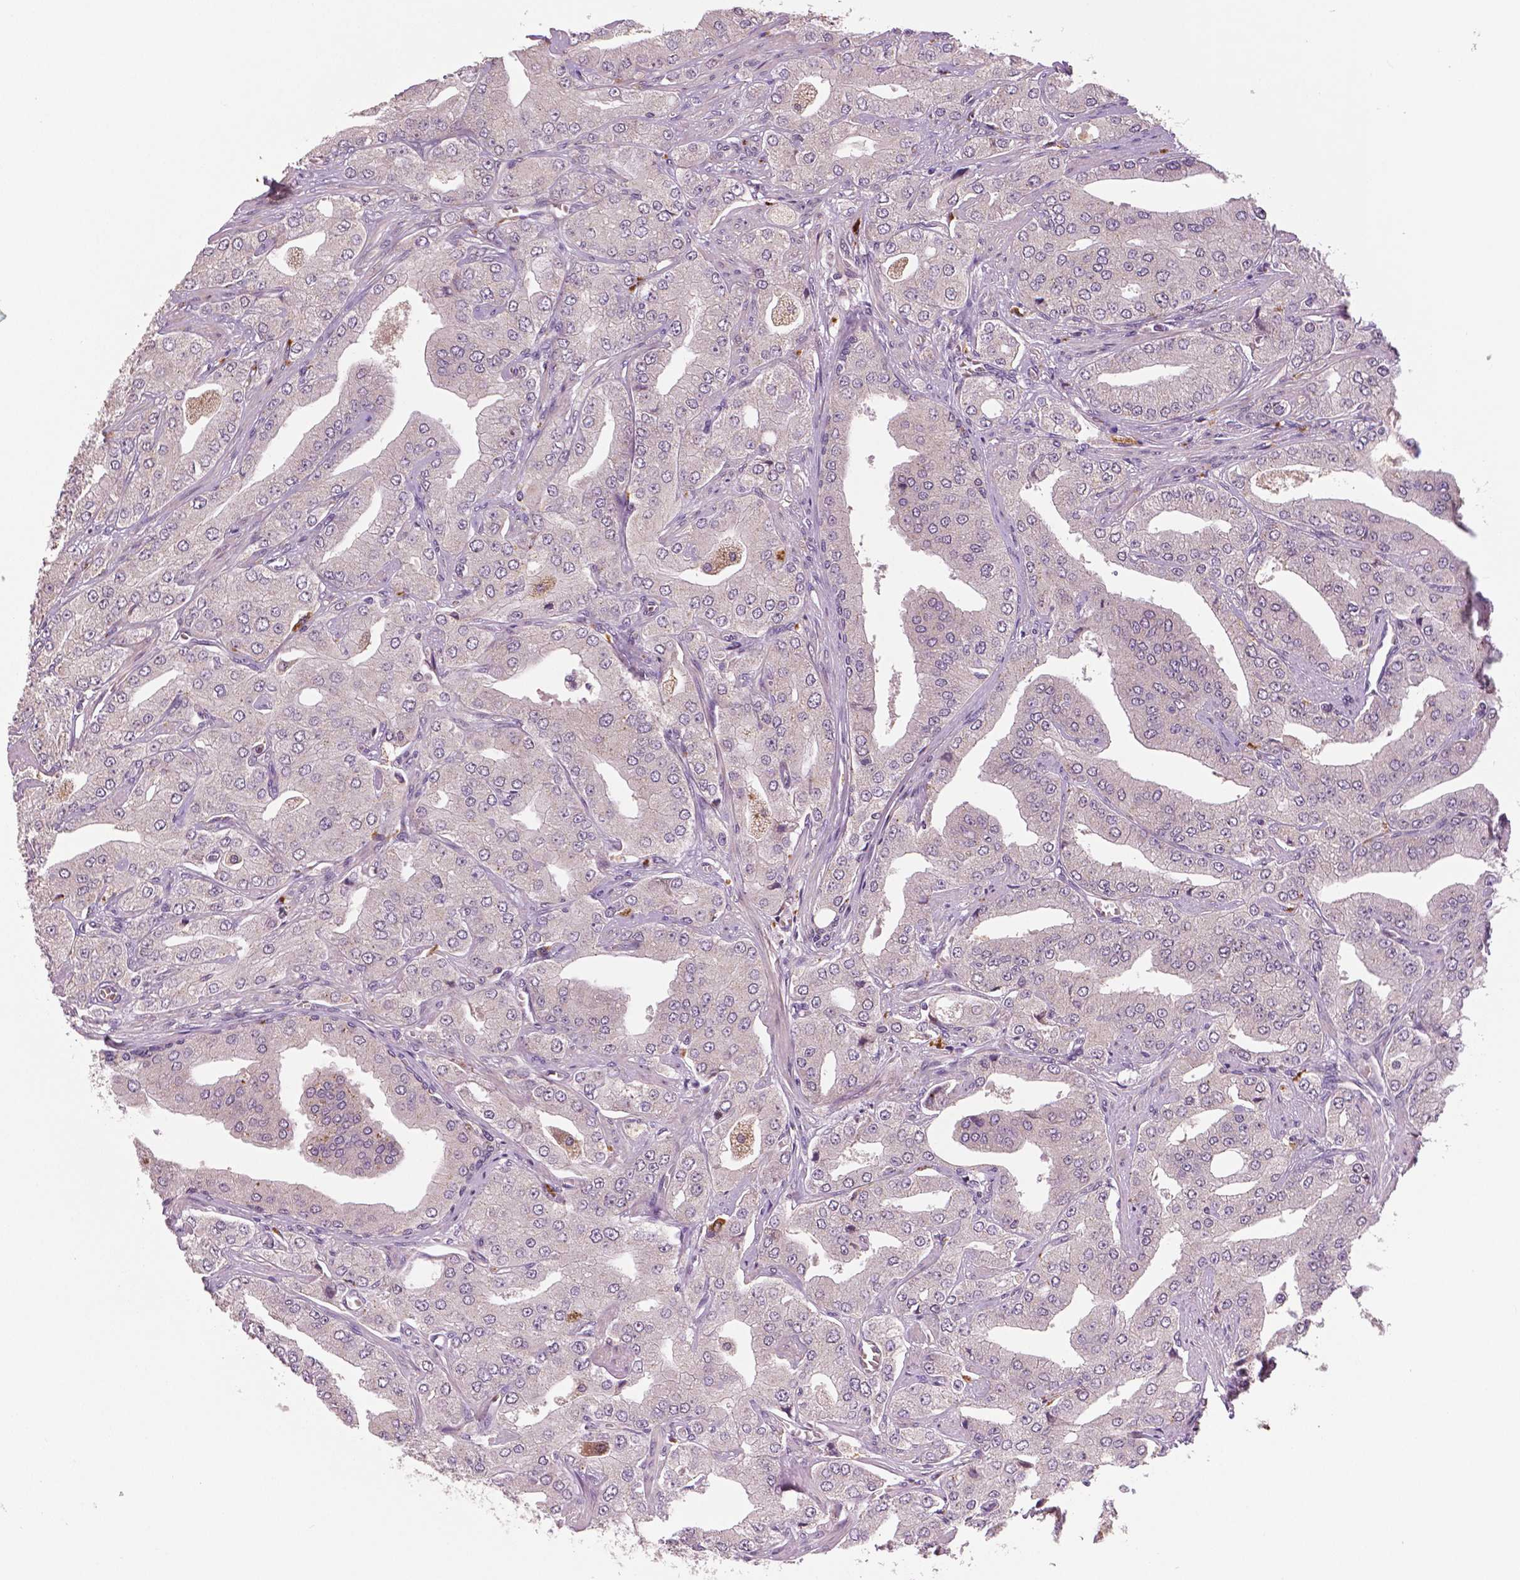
{"staining": {"intensity": "negative", "quantity": "none", "location": "none"}, "tissue": "prostate cancer", "cell_type": "Tumor cells", "image_type": "cancer", "snomed": [{"axis": "morphology", "description": "Adenocarcinoma, Low grade"}, {"axis": "topography", "description": "Prostate"}], "caption": "DAB immunohistochemical staining of prostate cancer reveals no significant positivity in tumor cells.", "gene": "MKI67", "patient": {"sex": "male", "age": 60}}